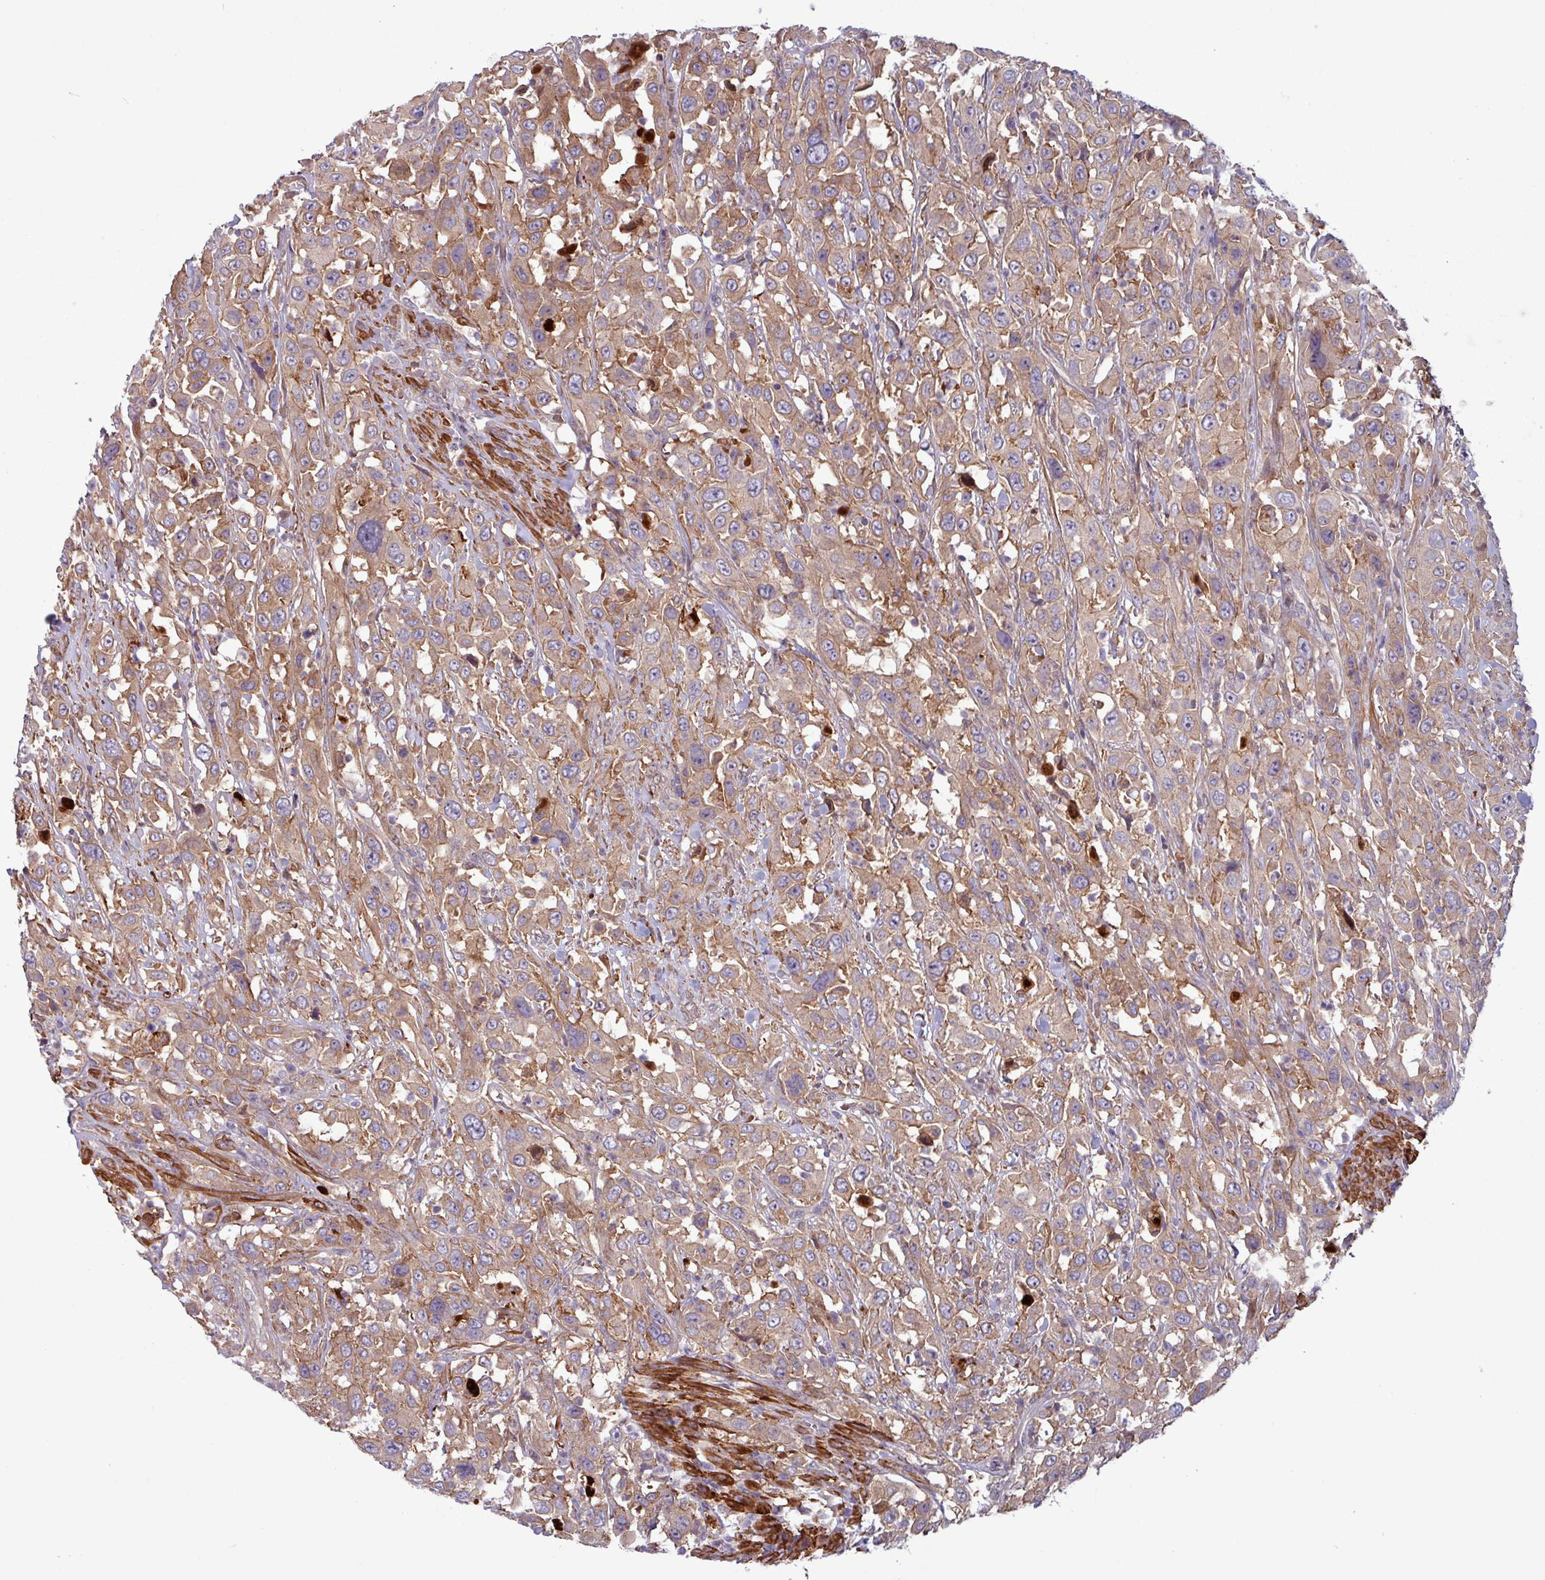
{"staining": {"intensity": "moderate", "quantity": ">75%", "location": "cytoplasmic/membranous"}, "tissue": "urothelial cancer", "cell_type": "Tumor cells", "image_type": "cancer", "snomed": [{"axis": "morphology", "description": "Urothelial carcinoma, High grade"}, {"axis": "topography", "description": "Urinary bladder"}], "caption": "Immunohistochemistry photomicrograph of high-grade urothelial carcinoma stained for a protein (brown), which displays medium levels of moderate cytoplasmic/membranous expression in about >75% of tumor cells.", "gene": "PCED1A", "patient": {"sex": "male", "age": 61}}